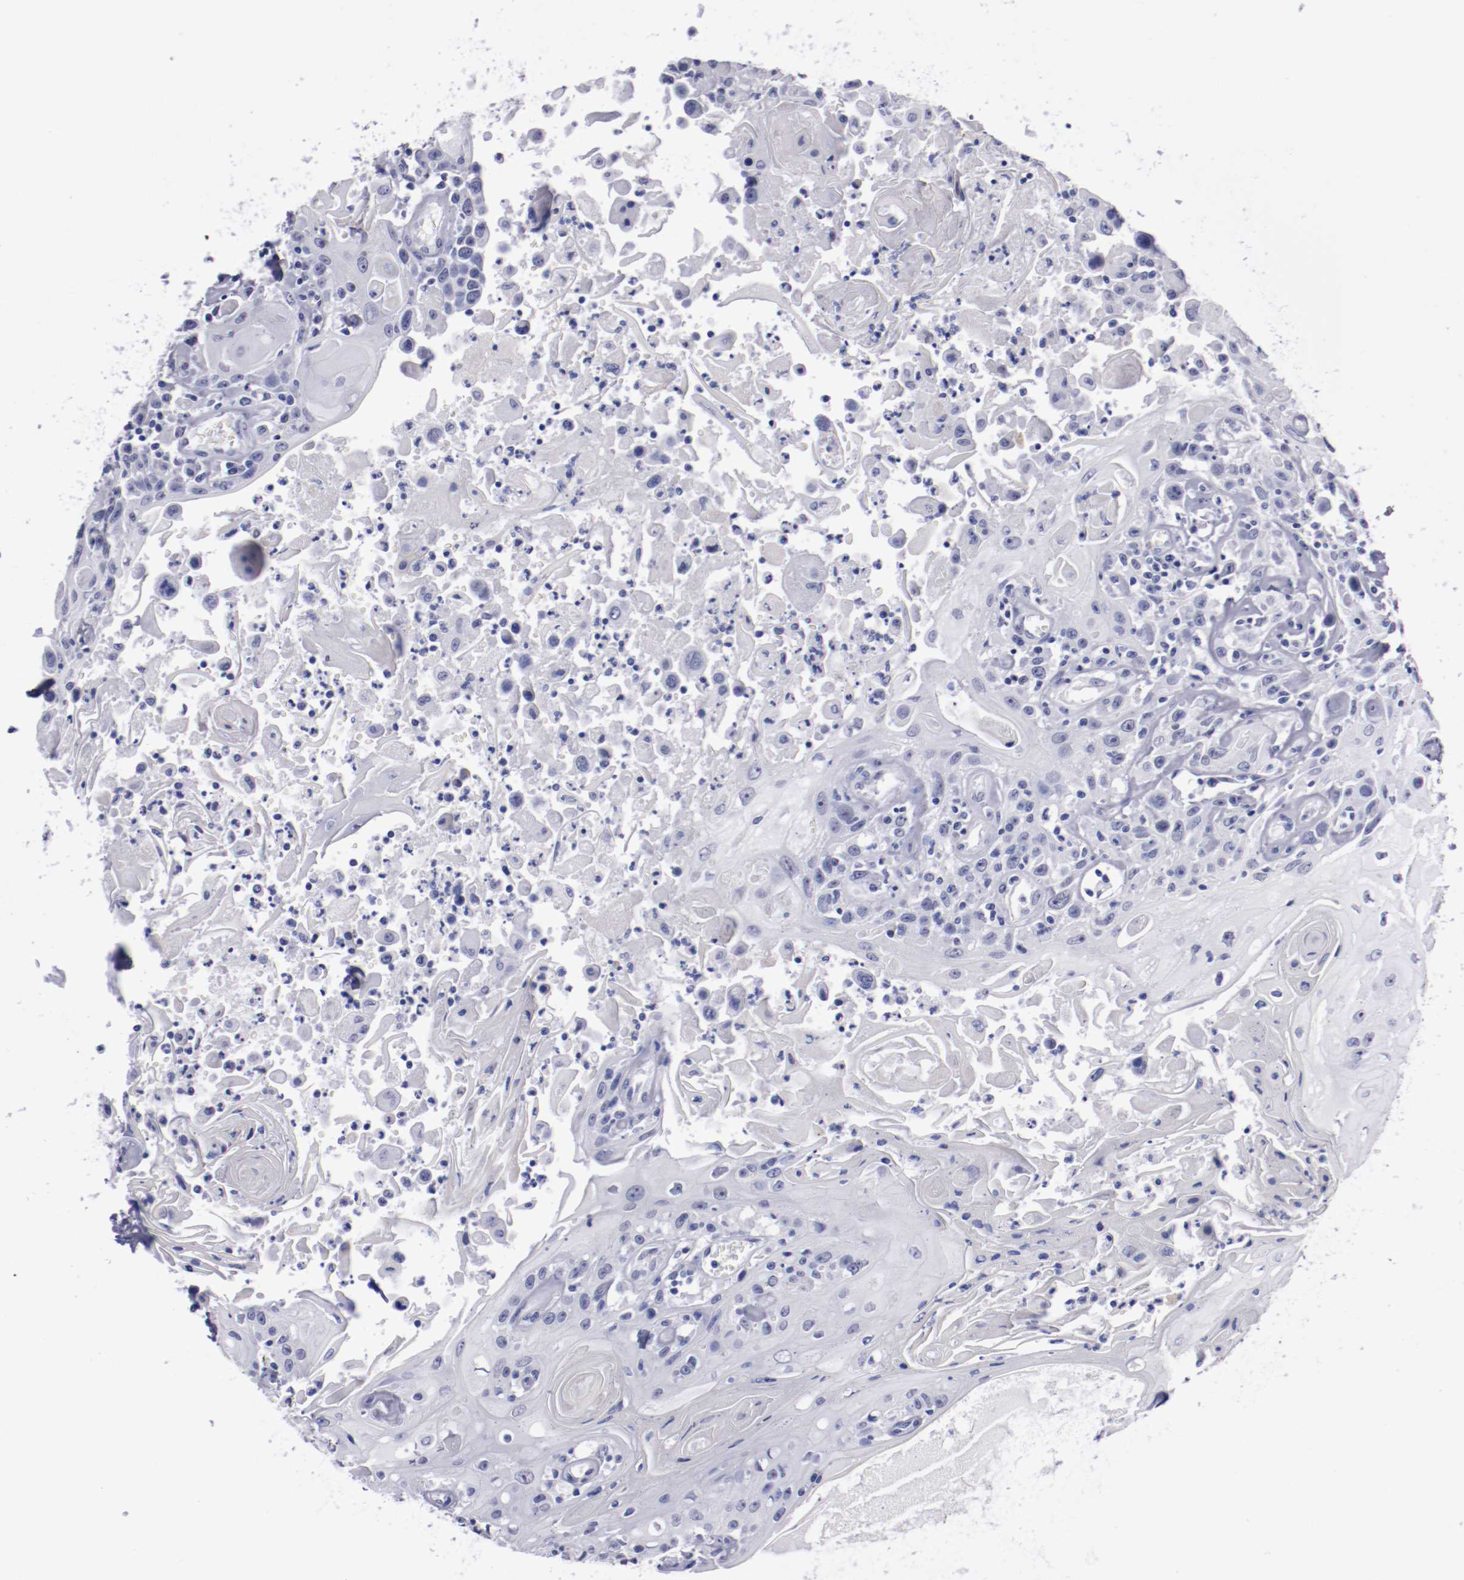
{"staining": {"intensity": "negative", "quantity": "none", "location": "none"}, "tissue": "head and neck cancer", "cell_type": "Tumor cells", "image_type": "cancer", "snomed": [{"axis": "morphology", "description": "Squamous cell carcinoma, NOS"}, {"axis": "topography", "description": "Oral tissue"}, {"axis": "topography", "description": "Head-Neck"}], "caption": "DAB (3,3'-diaminobenzidine) immunohistochemical staining of head and neck cancer reveals no significant expression in tumor cells. (DAB IHC with hematoxylin counter stain).", "gene": "HNF1B", "patient": {"sex": "female", "age": 76}}